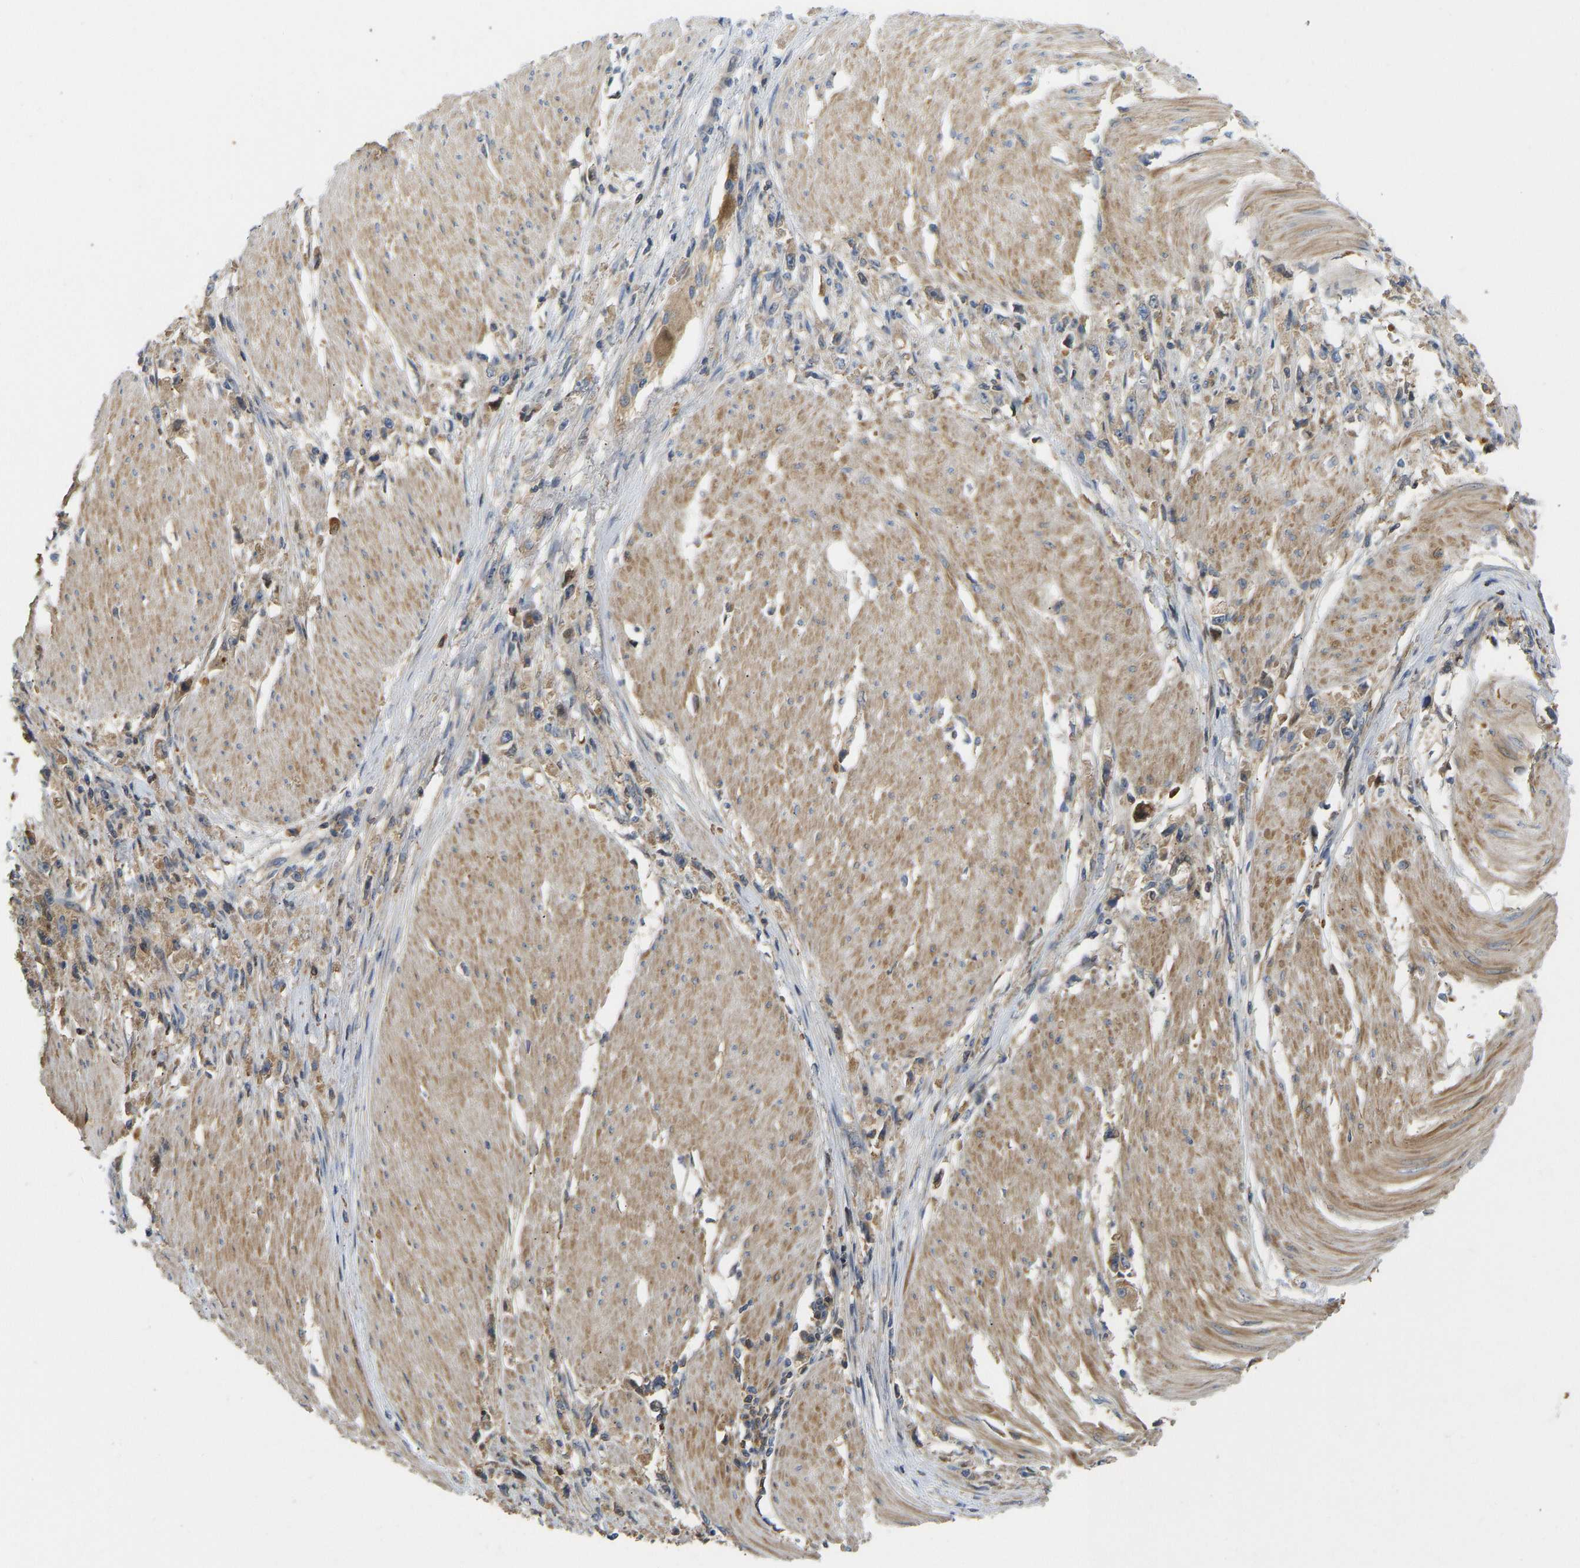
{"staining": {"intensity": "moderate", "quantity": ">75%", "location": "cytoplasmic/membranous"}, "tissue": "stomach cancer", "cell_type": "Tumor cells", "image_type": "cancer", "snomed": [{"axis": "morphology", "description": "Adenocarcinoma, NOS"}, {"axis": "topography", "description": "Stomach"}], "caption": "The photomicrograph exhibits immunohistochemical staining of adenocarcinoma (stomach). There is moderate cytoplasmic/membranous positivity is appreciated in about >75% of tumor cells.", "gene": "VCPKMT", "patient": {"sex": "female", "age": 59}}